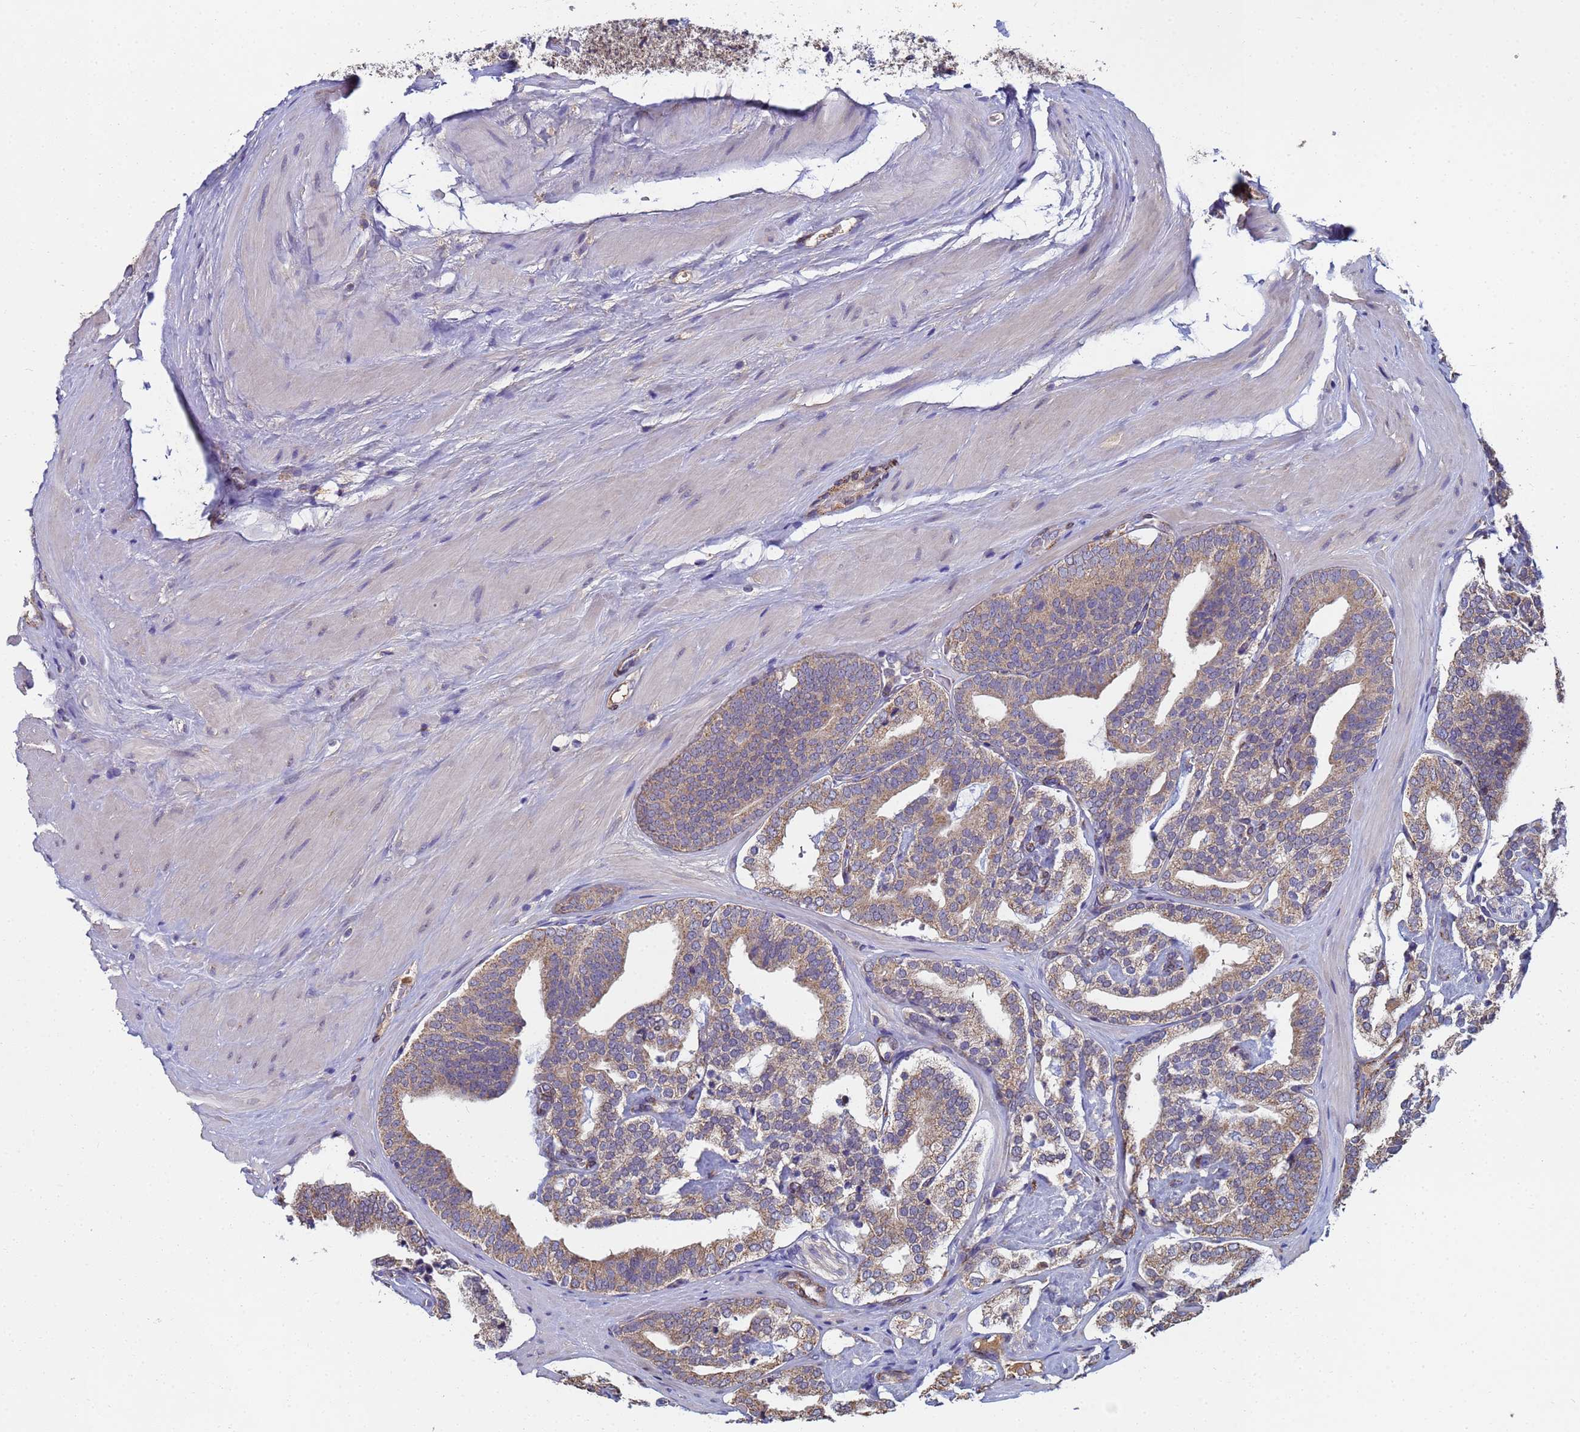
{"staining": {"intensity": "moderate", "quantity": ">75%", "location": "cytoplasmic/membranous"}, "tissue": "prostate cancer", "cell_type": "Tumor cells", "image_type": "cancer", "snomed": [{"axis": "morphology", "description": "Adenocarcinoma, High grade"}, {"axis": "topography", "description": "Prostate"}], "caption": "A high-resolution histopathology image shows immunohistochemistry staining of prostate high-grade adenocarcinoma, which shows moderate cytoplasmic/membranous expression in about >75% of tumor cells. The staining was performed using DAB, with brown indicating positive protein expression. Nuclei are stained blue with hematoxylin.", "gene": "C5orf34", "patient": {"sex": "male", "age": 63}}